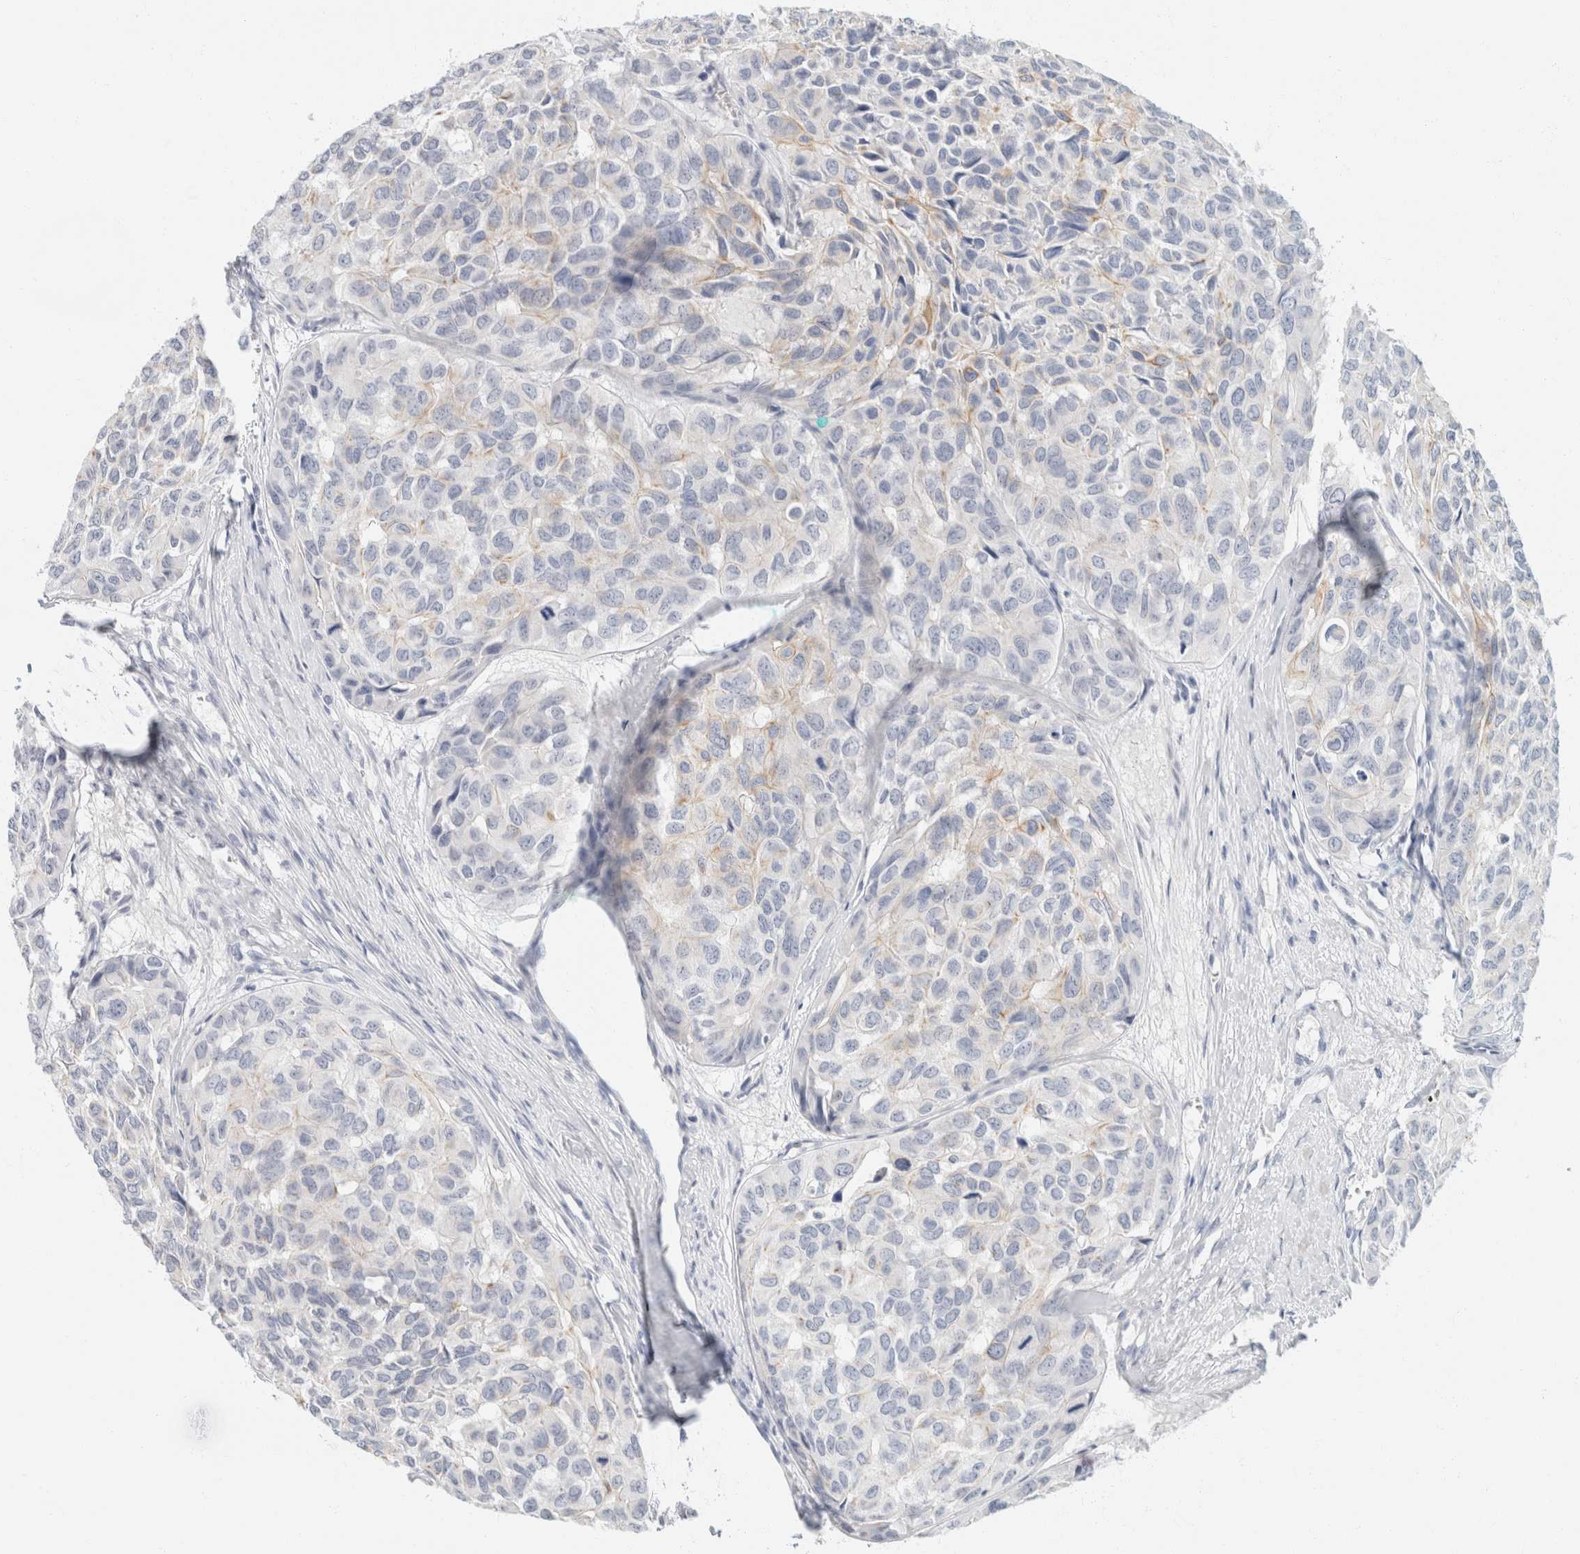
{"staining": {"intensity": "negative", "quantity": "none", "location": "none"}, "tissue": "head and neck cancer", "cell_type": "Tumor cells", "image_type": "cancer", "snomed": [{"axis": "morphology", "description": "Adenocarcinoma, NOS"}, {"axis": "topography", "description": "Salivary gland, NOS"}, {"axis": "topography", "description": "Head-Neck"}], "caption": "This is a photomicrograph of IHC staining of adenocarcinoma (head and neck), which shows no positivity in tumor cells.", "gene": "KRT20", "patient": {"sex": "female", "age": 76}}